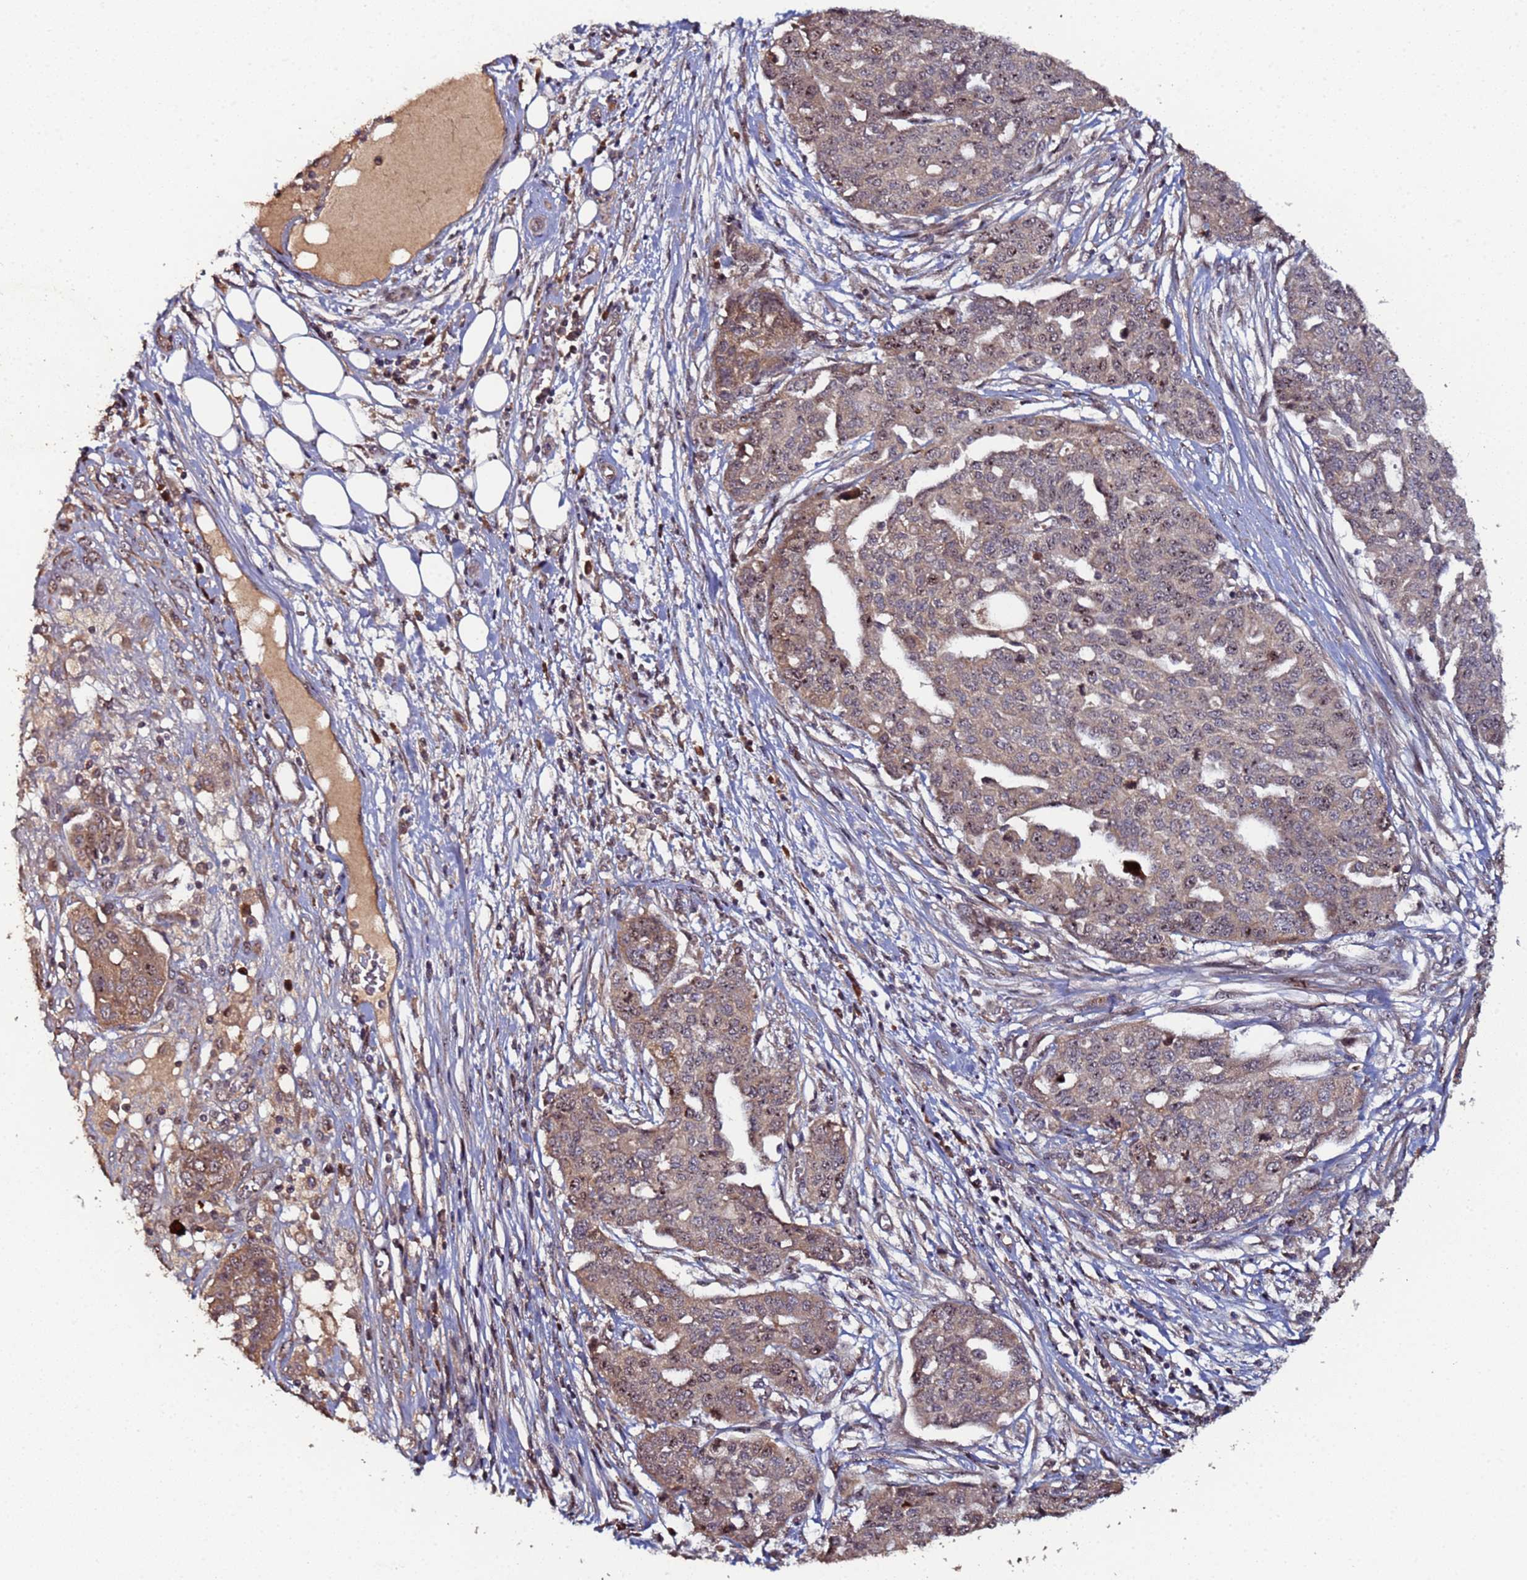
{"staining": {"intensity": "weak", "quantity": ">75%", "location": "cytoplasmic/membranous,nuclear"}, "tissue": "ovarian cancer", "cell_type": "Tumor cells", "image_type": "cancer", "snomed": [{"axis": "morphology", "description": "Cystadenocarcinoma, serous, NOS"}, {"axis": "topography", "description": "Soft tissue"}, {"axis": "topography", "description": "Ovary"}], "caption": "Ovarian cancer (serous cystadenocarcinoma) stained with a protein marker demonstrates weak staining in tumor cells.", "gene": "OSER1", "patient": {"sex": "female", "age": 57}}